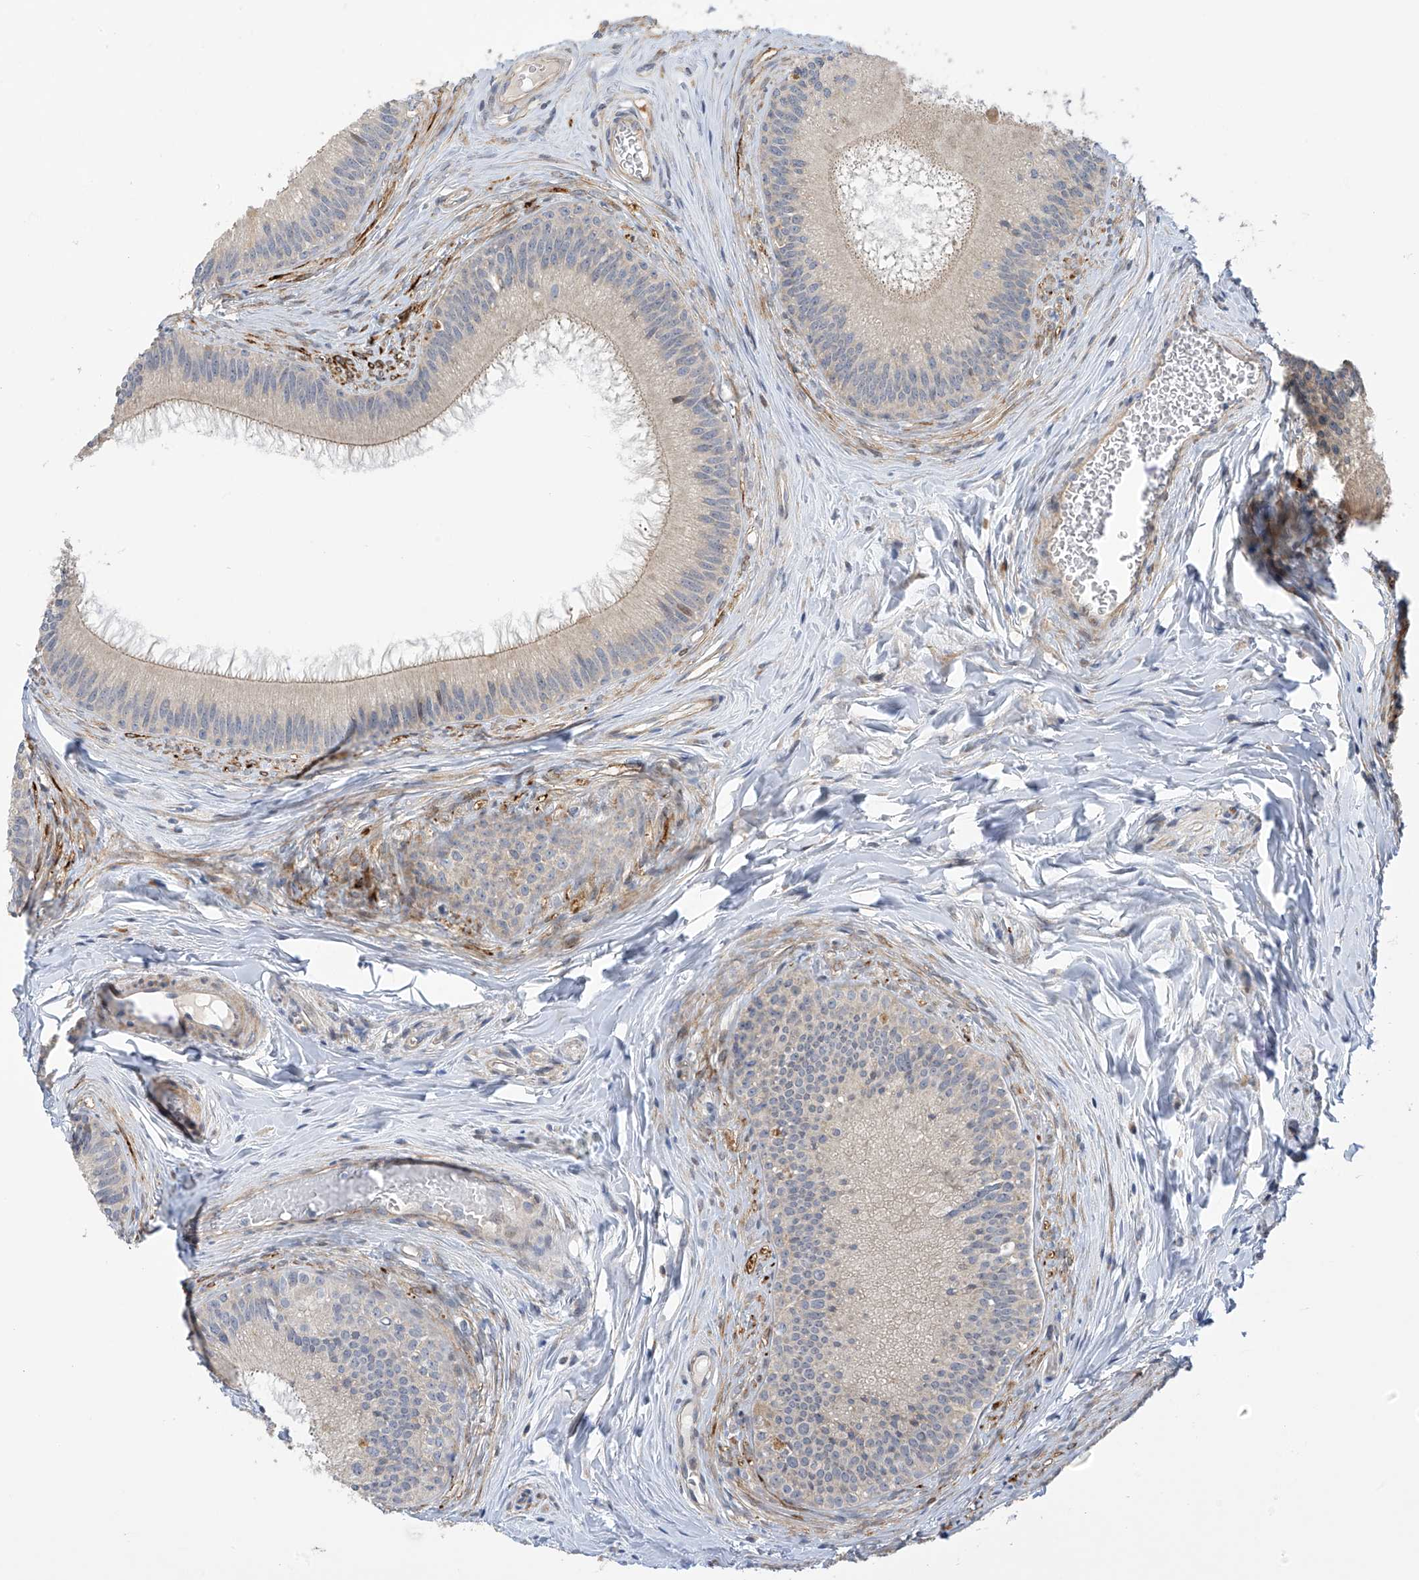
{"staining": {"intensity": "negative", "quantity": "none", "location": "none"}, "tissue": "epididymis", "cell_type": "Glandular cells", "image_type": "normal", "snomed": [{"axis": "morphology", "description": "Normal tissue, NOS"}, {"axis": "topography", "description": "Epididymis"}], "caption": "IHC histopathology image of unremarkable epididymis: epididymis stained with DAB (3,3'-diaminobenzidine) displays no significant protein positivity in glandular cells. Nuclei are stained in blue.", "gene": "ZNF641", "patient": {"sex": "male", "age": 27}}